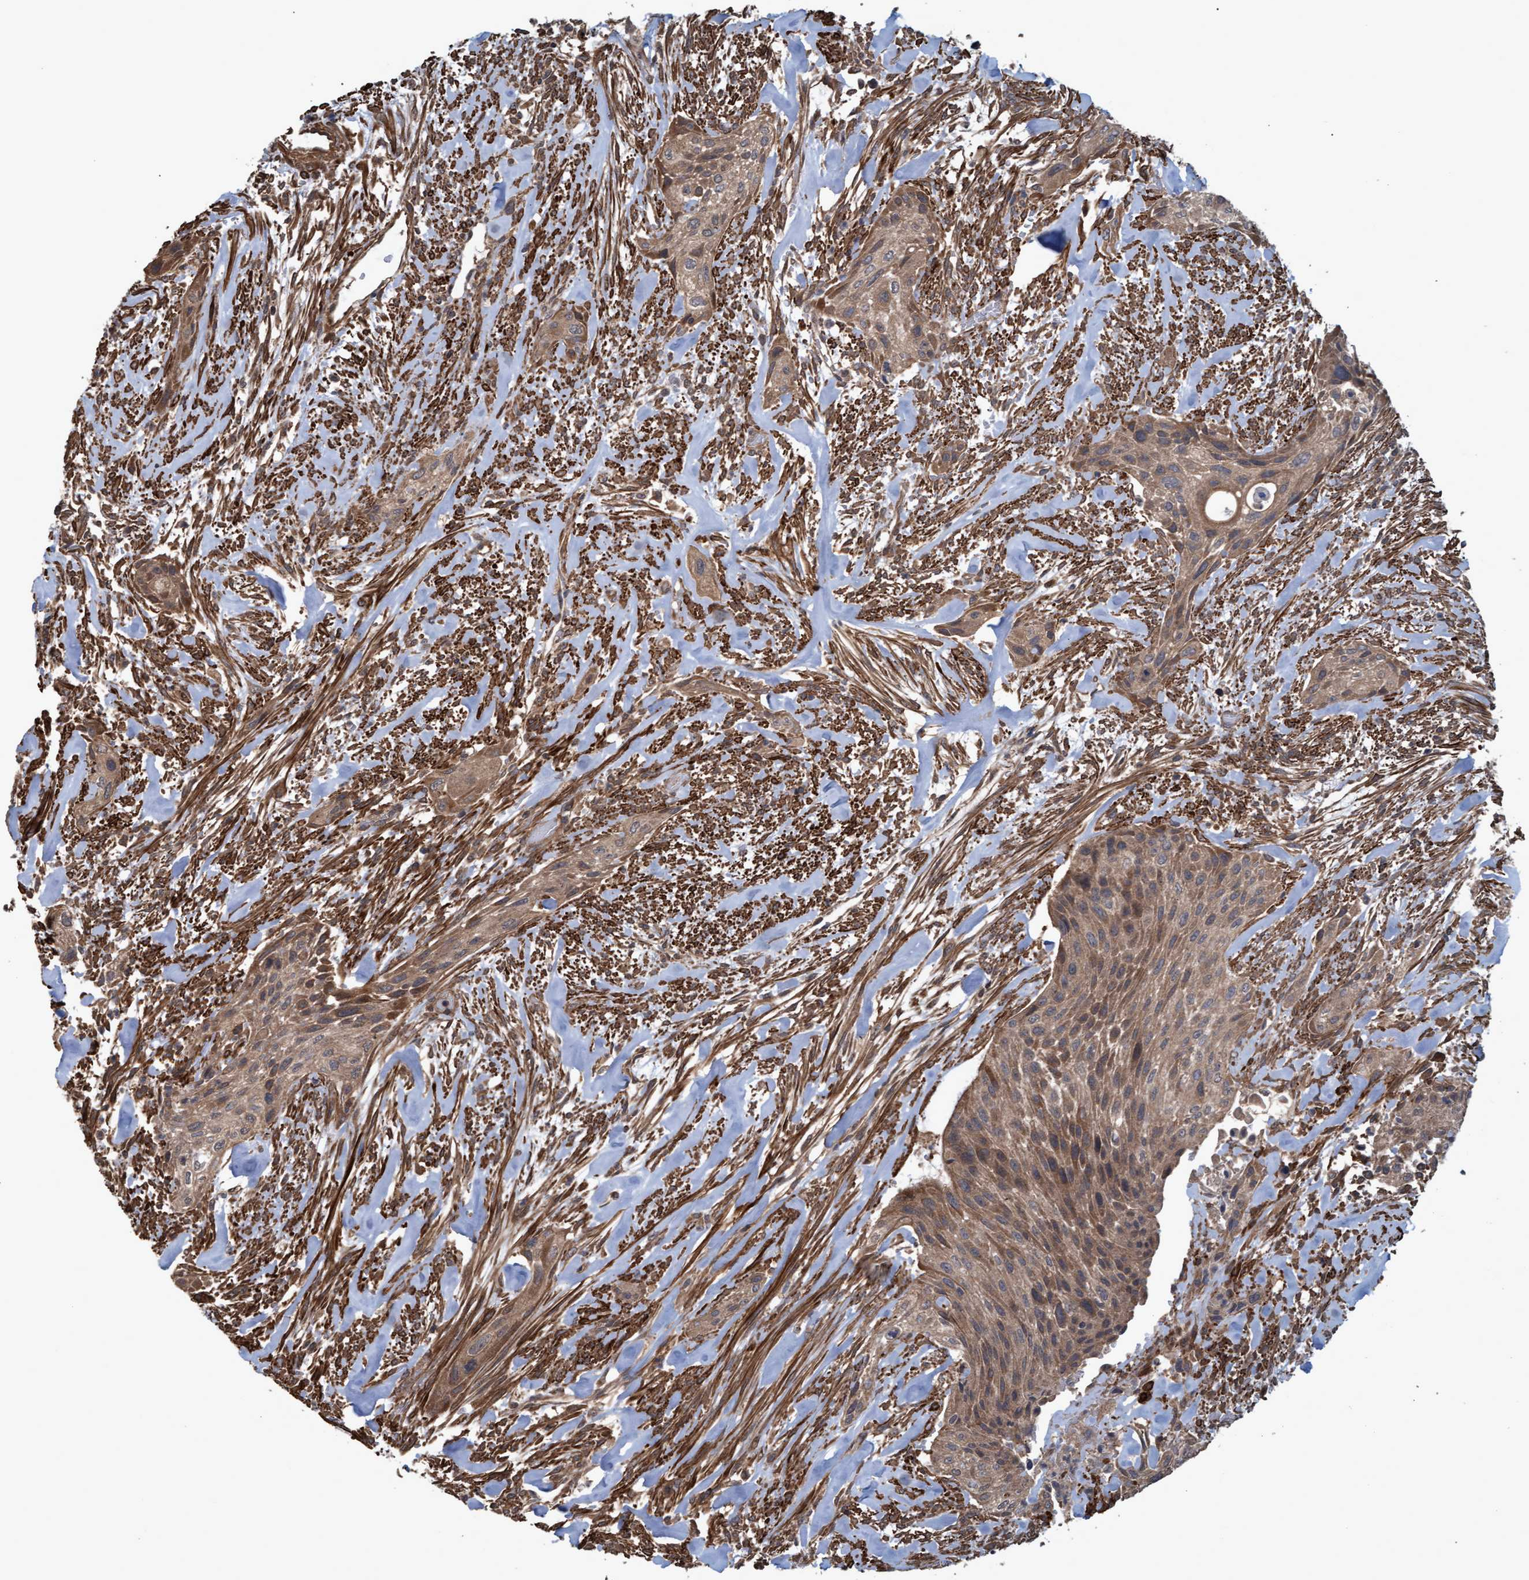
{"staining": {"intensity": "moderate", "quantity": ">75%", "location": "cytoplasmic/membranous"}, "tissue": "urothelial cancer", "cell_type": "Tumor cells", "image_type": "cancer", "snomed": [{"axis": "morphology", "description": "Urothelial carcinoma, Low grade"}, {"axis": "morphology", "description": "Urothelial carcinoma, High grade"}, {"axis": "topography", "description": "Urinary bladder"}], "caption": "Immunohistochemical staining of human urothelial cancer demonstrates medium levels of moderate cytoplasmic/membranous protein staining in about >75% of tumor cells.", "gene": "GGT6", "patient": {"sex": "male", "age": 35}}